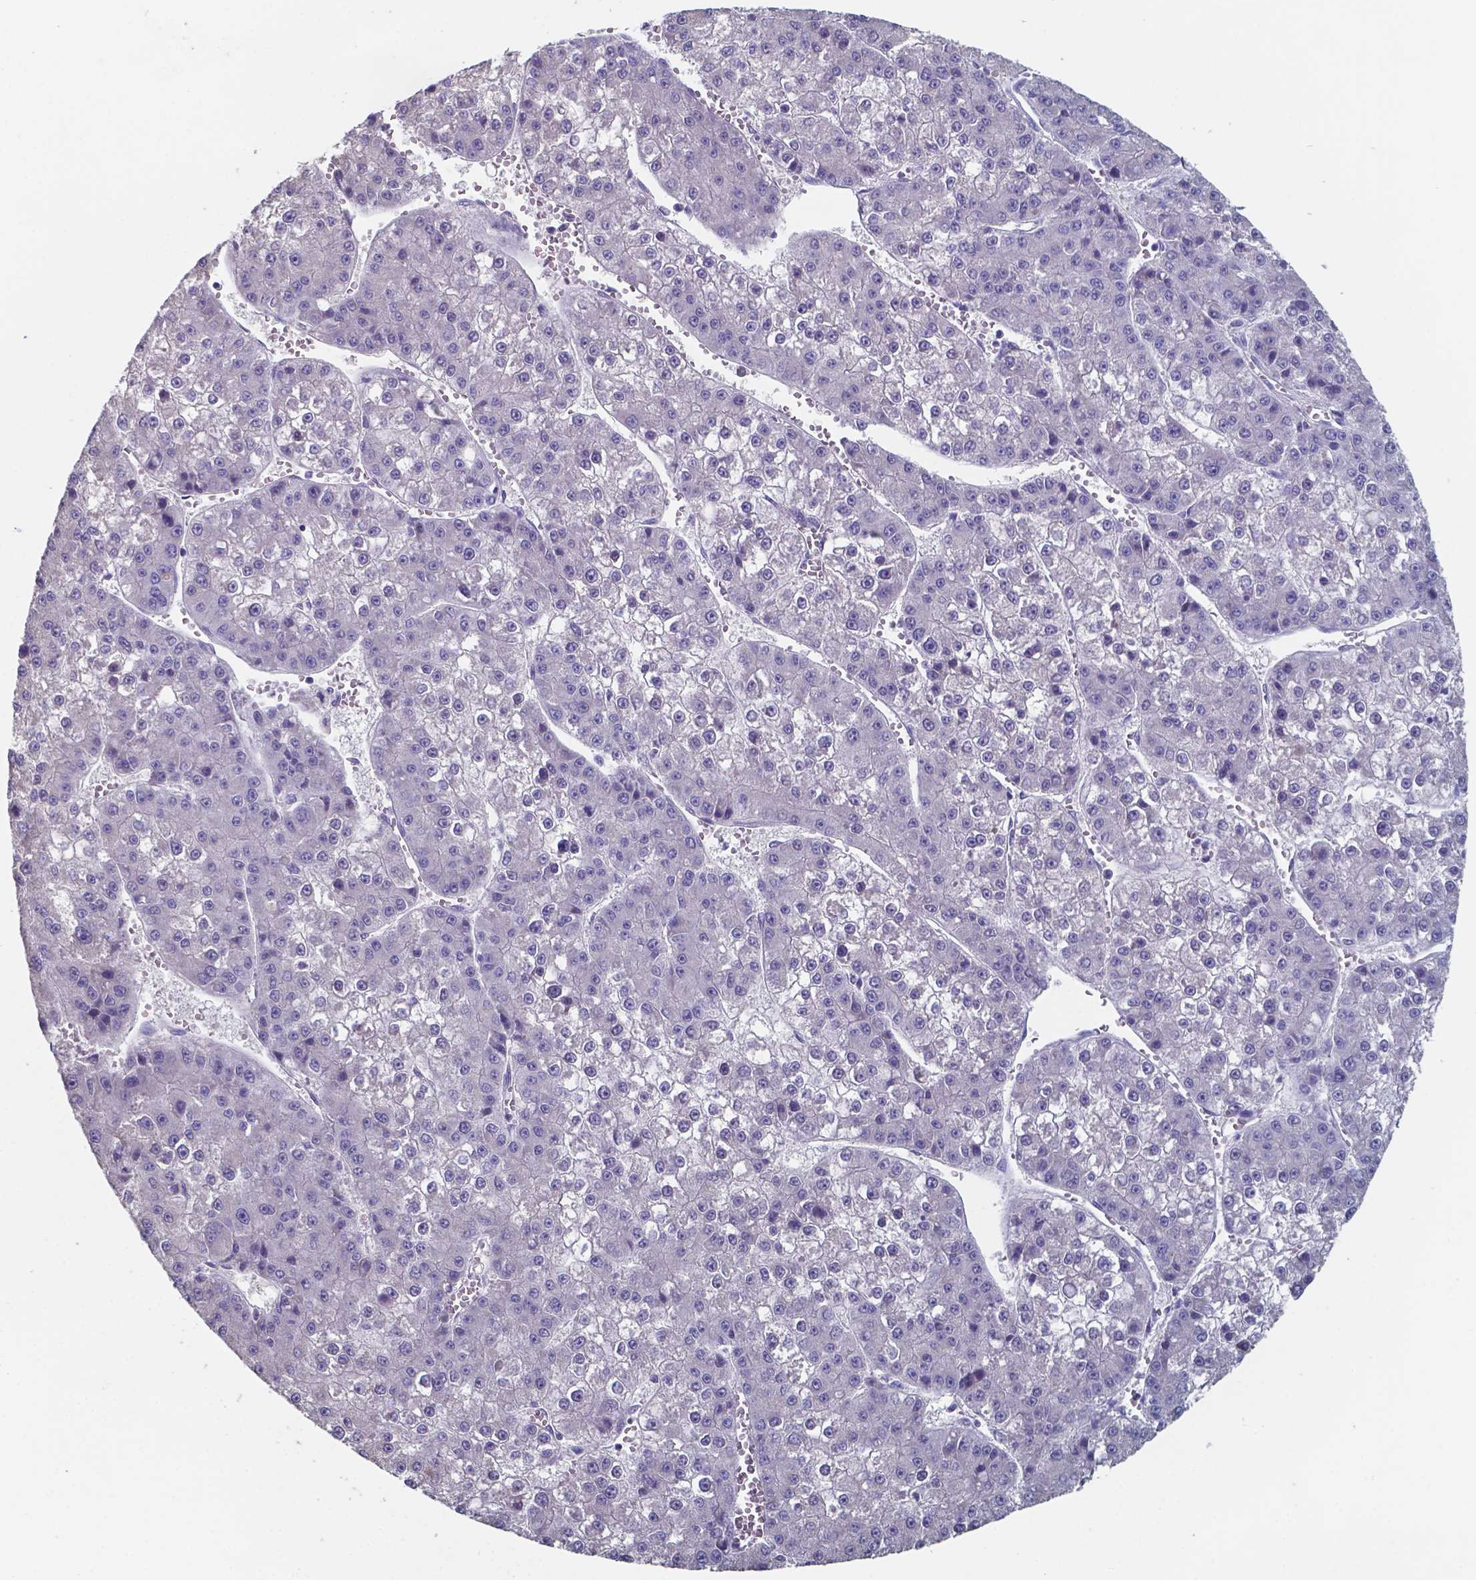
{"staining": {"intensity": "negative", "quantity": "none", "location": "none"}, "tissue": "liver cancer", "cell_type": "Tumor cells", "image_type": "cancer", "snomed": [{"axis": "morphology", "description": "Carcinoma, Hepatocellular, NOS"}, {"axis": "topography", "description": "Liver"}], "caption": "Tumor cells show no significant protein expression in liver cancer (hepatocellular carcinoma).", "gene": "FOXJ1", "patient": {"sex": "female", "age": 73}}